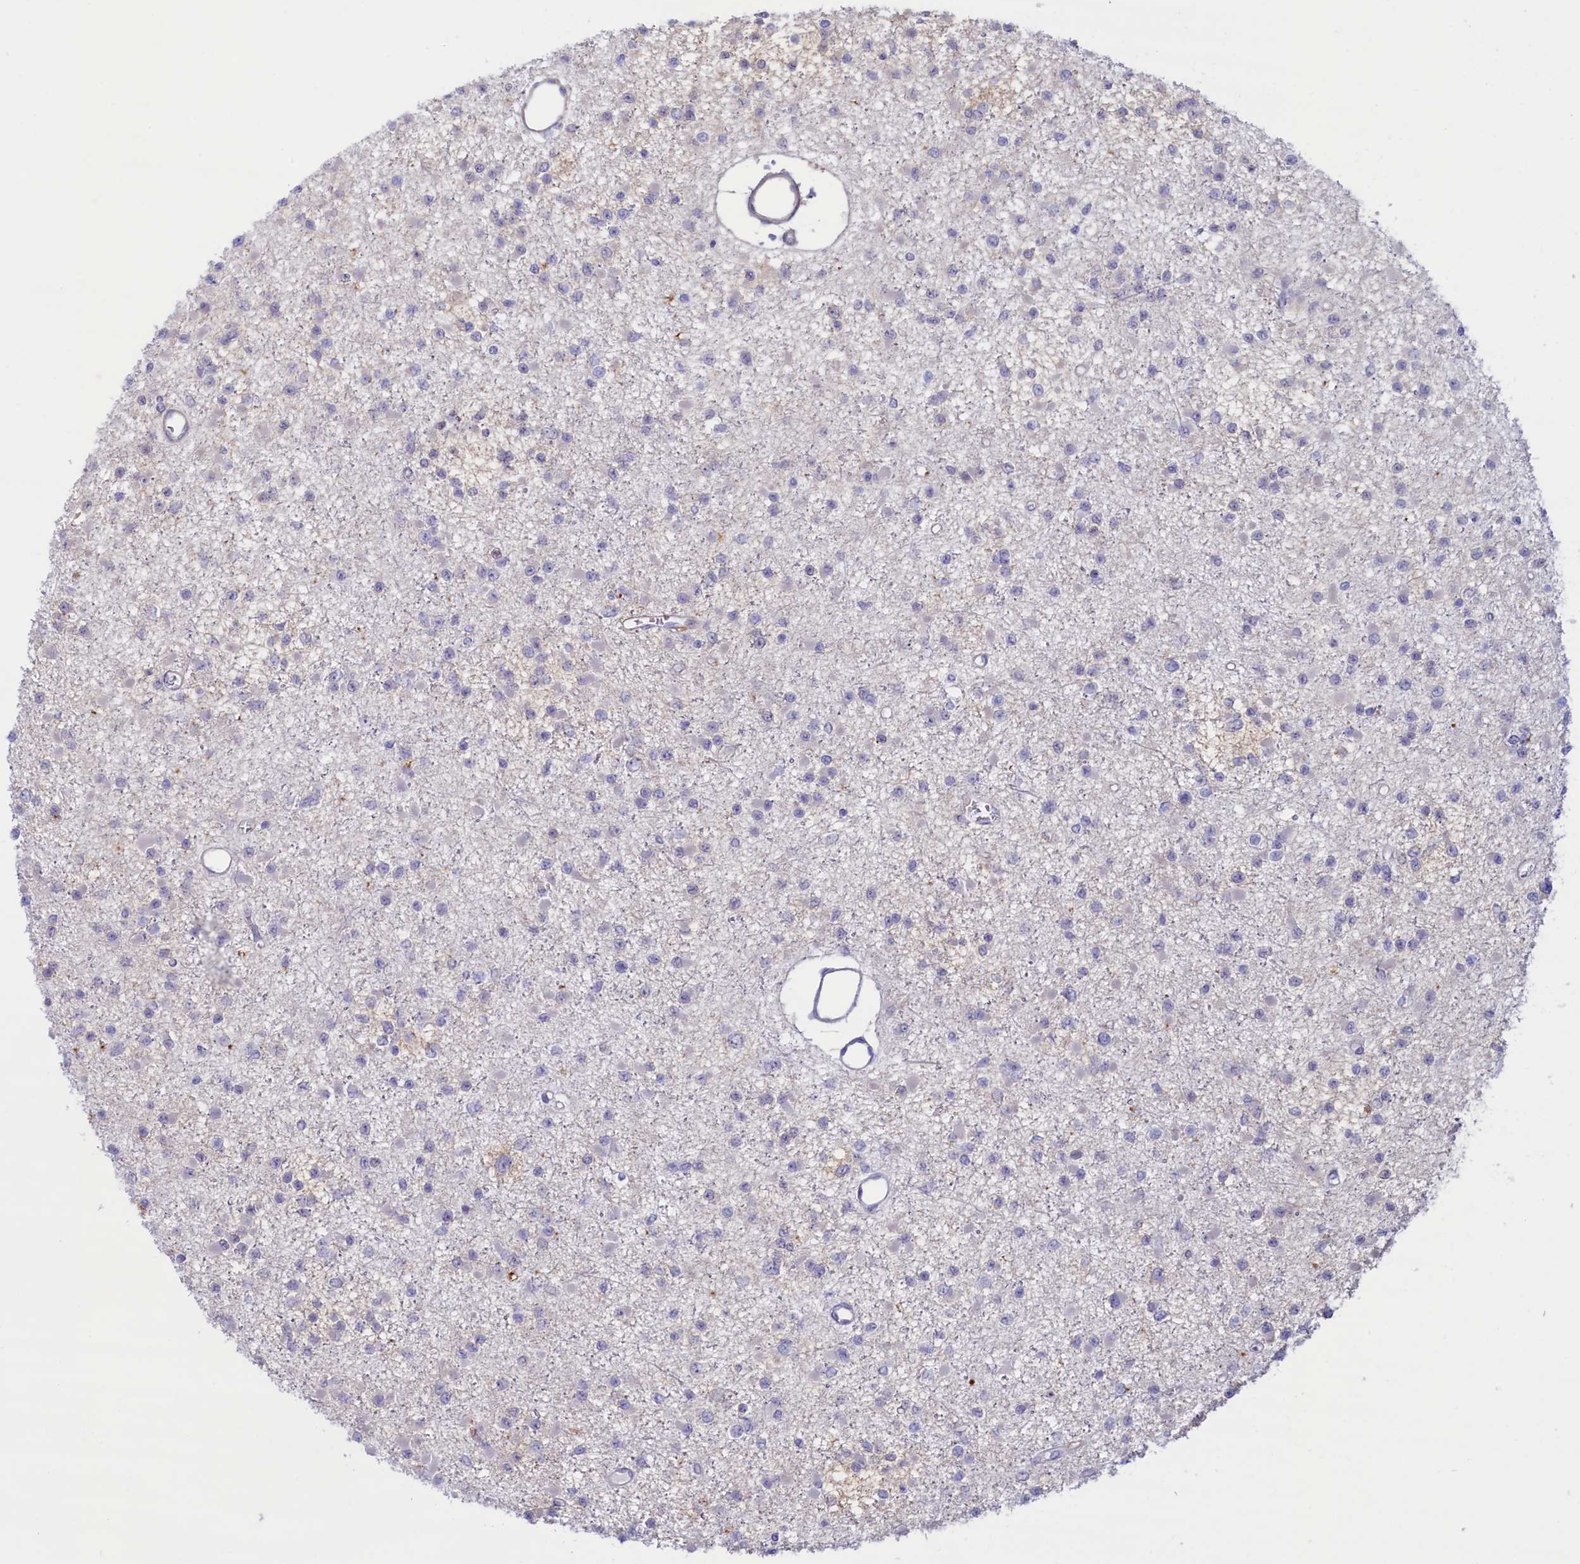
{"staining": {"intensity": "negative", "quantity": "none", "location": "none"}, "tissue": "glioma", "cell_type": "Tumor cells", "image_type": "cancer", "snomed": [{"axis": "morphology", "description": "Glioma, malignant, Low grade"}, {"axis": "topography", "description": "Brain"}], "caption": "IHC image of human malignant low-grade glioma stained for a protein (brown), which shows no staining in tumor cells.", "gene": "MPV17L2", "patient": {"sex": "female", "age": 22}}